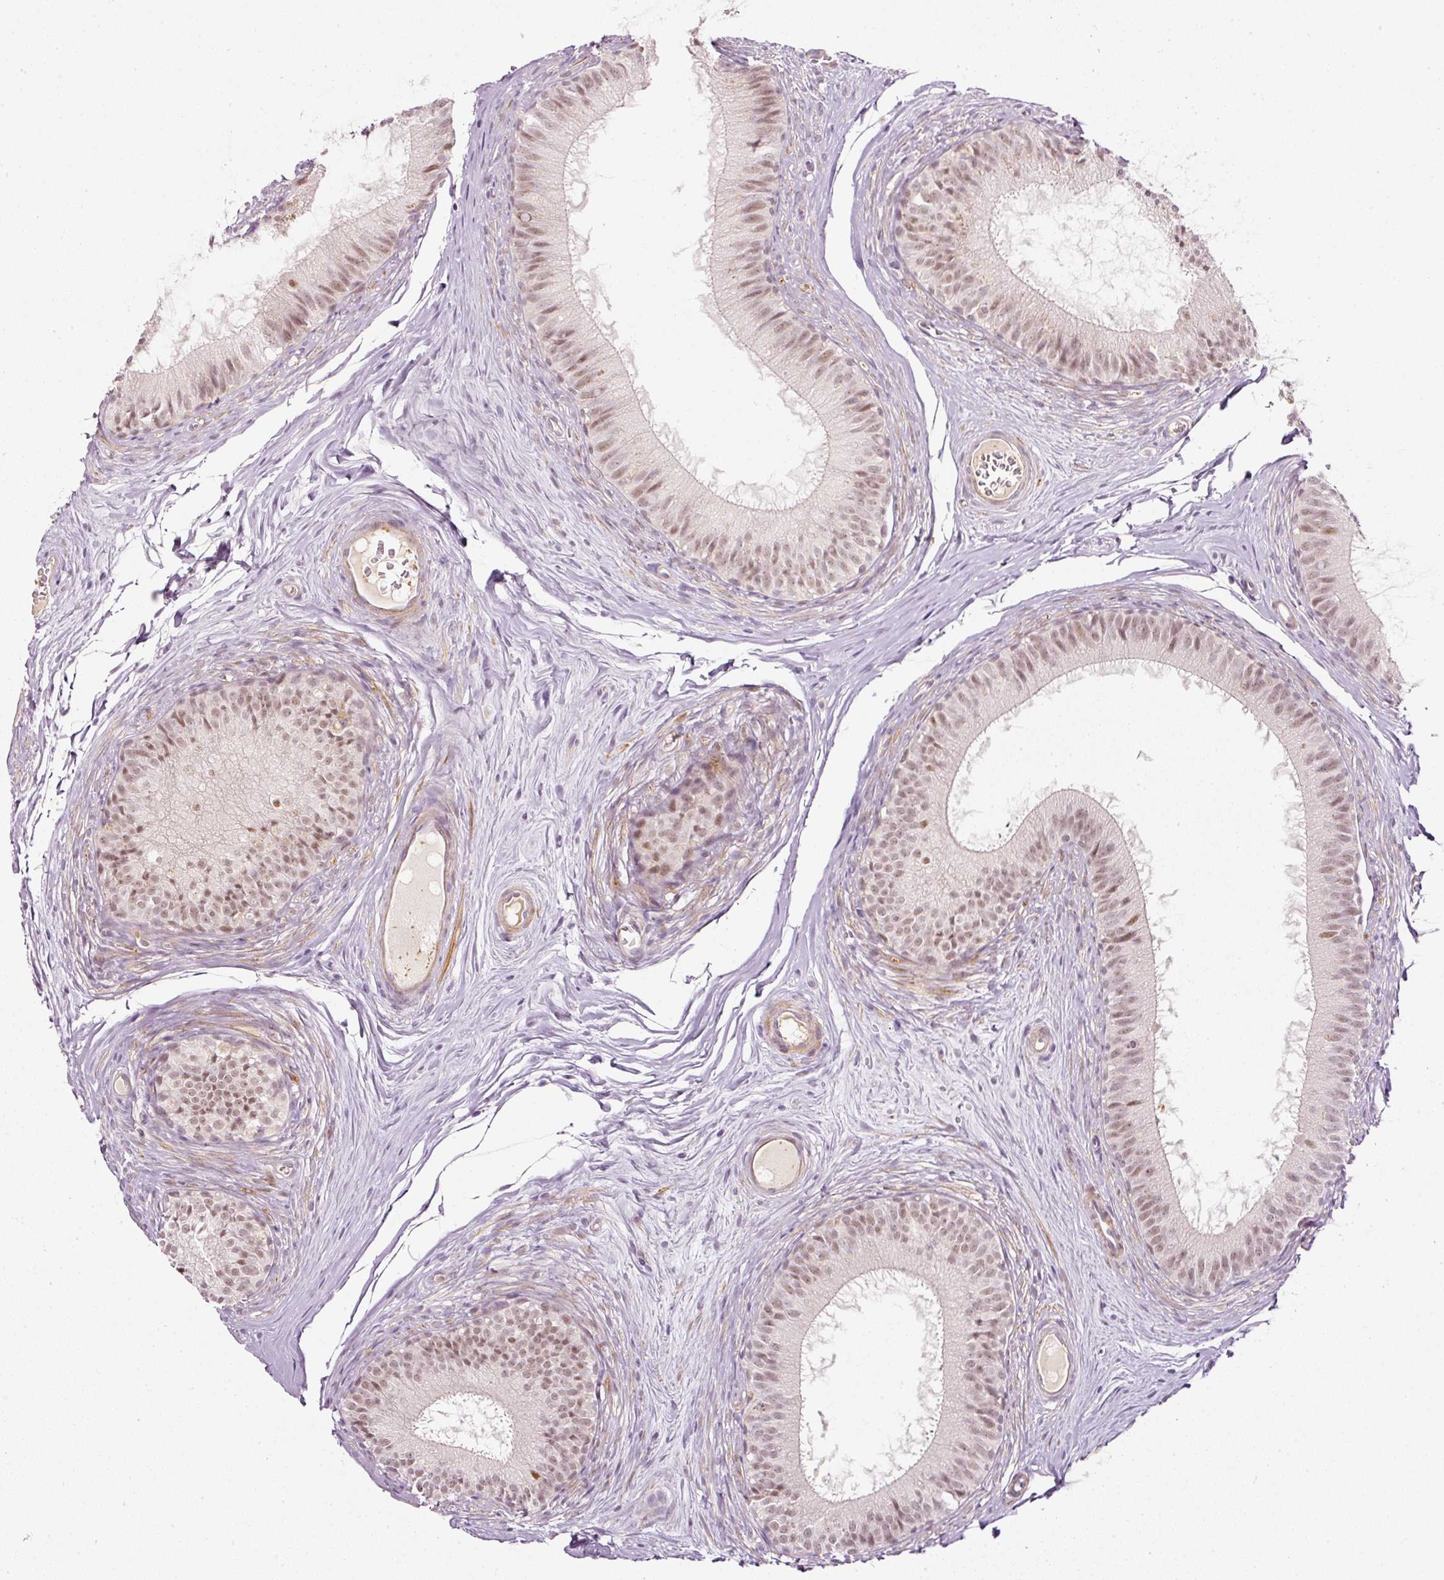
{"staining": {"intensity": "moderate", "quantity": ">75%", "location": "nuclear"}, "tissue": "epididymis", "cell_type": "Glandular cells", "image_type": "normal", "snomed": [{"axis": "morphology", "description": "Normal tissue, NOS"}, {"axis": "topography", "description": "Epididymis"}], "caption": "Benign epididymis exhibits moderate nuclear staining in about >75% of glandular cells (DAB (3,3'-diaminobenzidine) IHC with brightfield microscopy, high magnification)..", "gene": "TOGARAM1", "patient": {"sex": "male", "age": 25}}